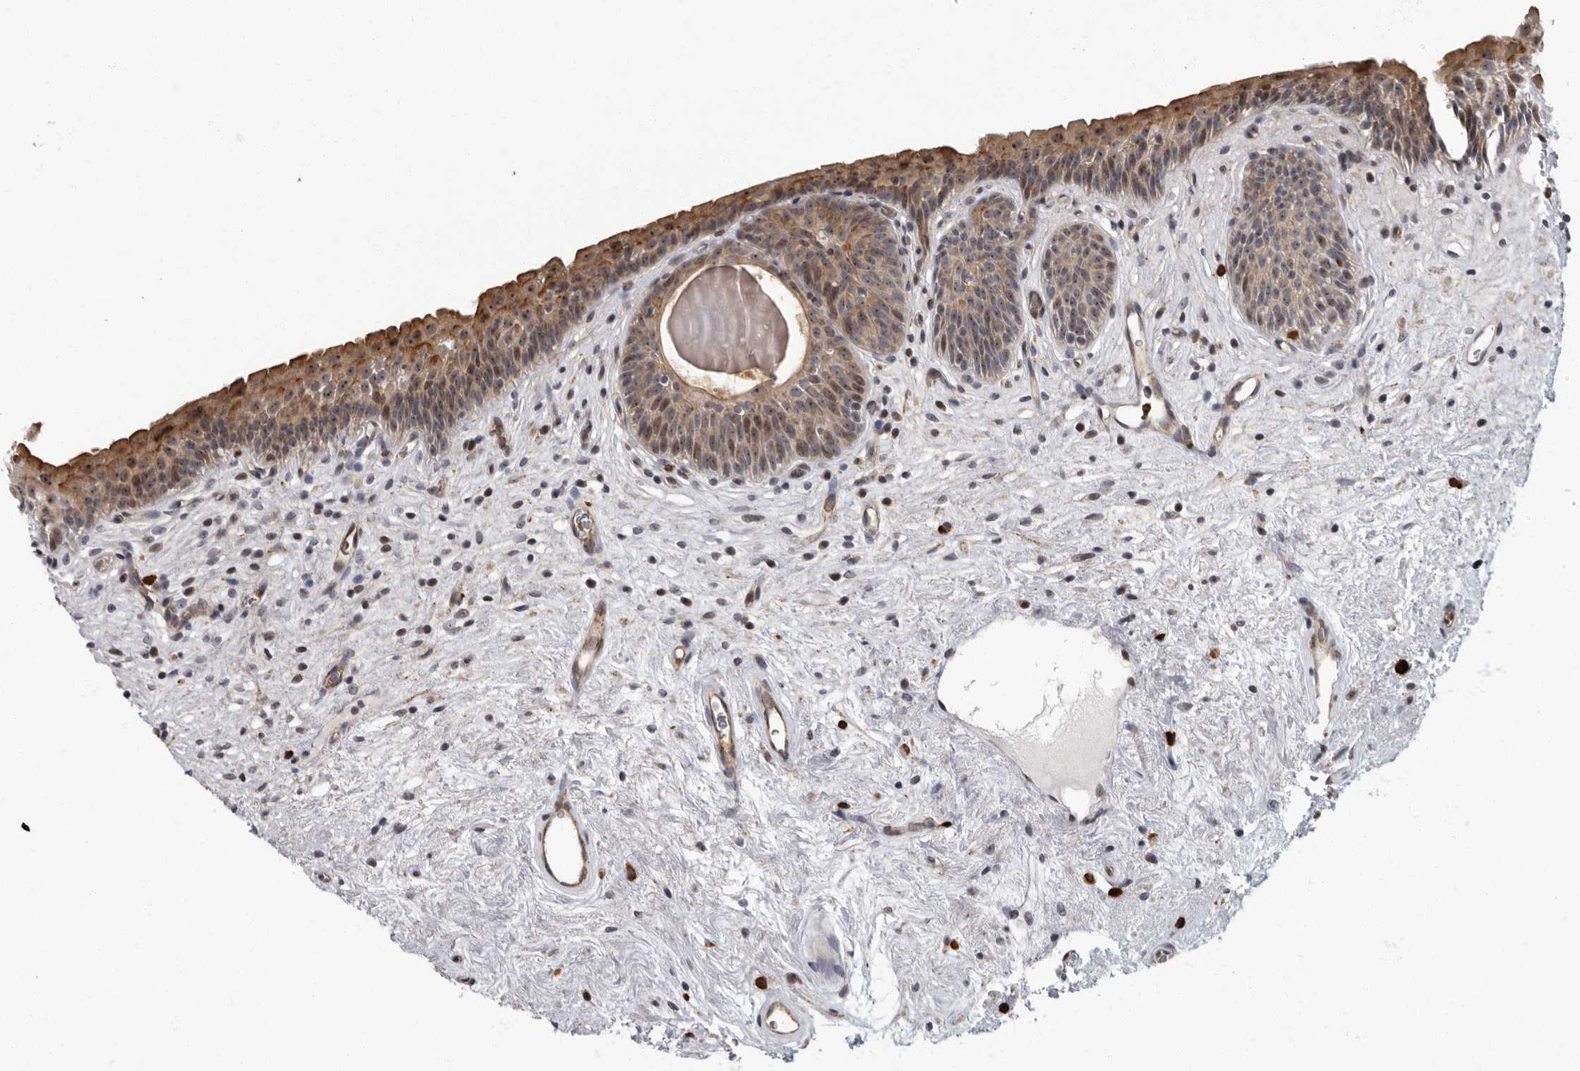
{"staining": {"intensity": "moderate", "quantity": ">75%", "location": "cytoplasmic/membranous,nuclear"}, "tissue": "urinary bladder", "cell_type": "Urothelial cells", "image_type": "normal", "snomed": [{"axis": "morphology", "description": "Normal tissue, NOS"}, {"axis": "topography", "description": "Urinary bladder"}], "caption": "The micrograph displays a brown stain indicating the presence of a protein in the cytoplasmic/membranous,nuclear of urothelial cells in urinary bladder. The staining was performed using DAB (3,3'-diaminobenzidine) to visualize the protein expression in brown, while the nuclei were stained in blue with hematoxylin (Magnification: 20x).", "gene": "PDCD11", "patient": {"sex": "male", "age": 83}}